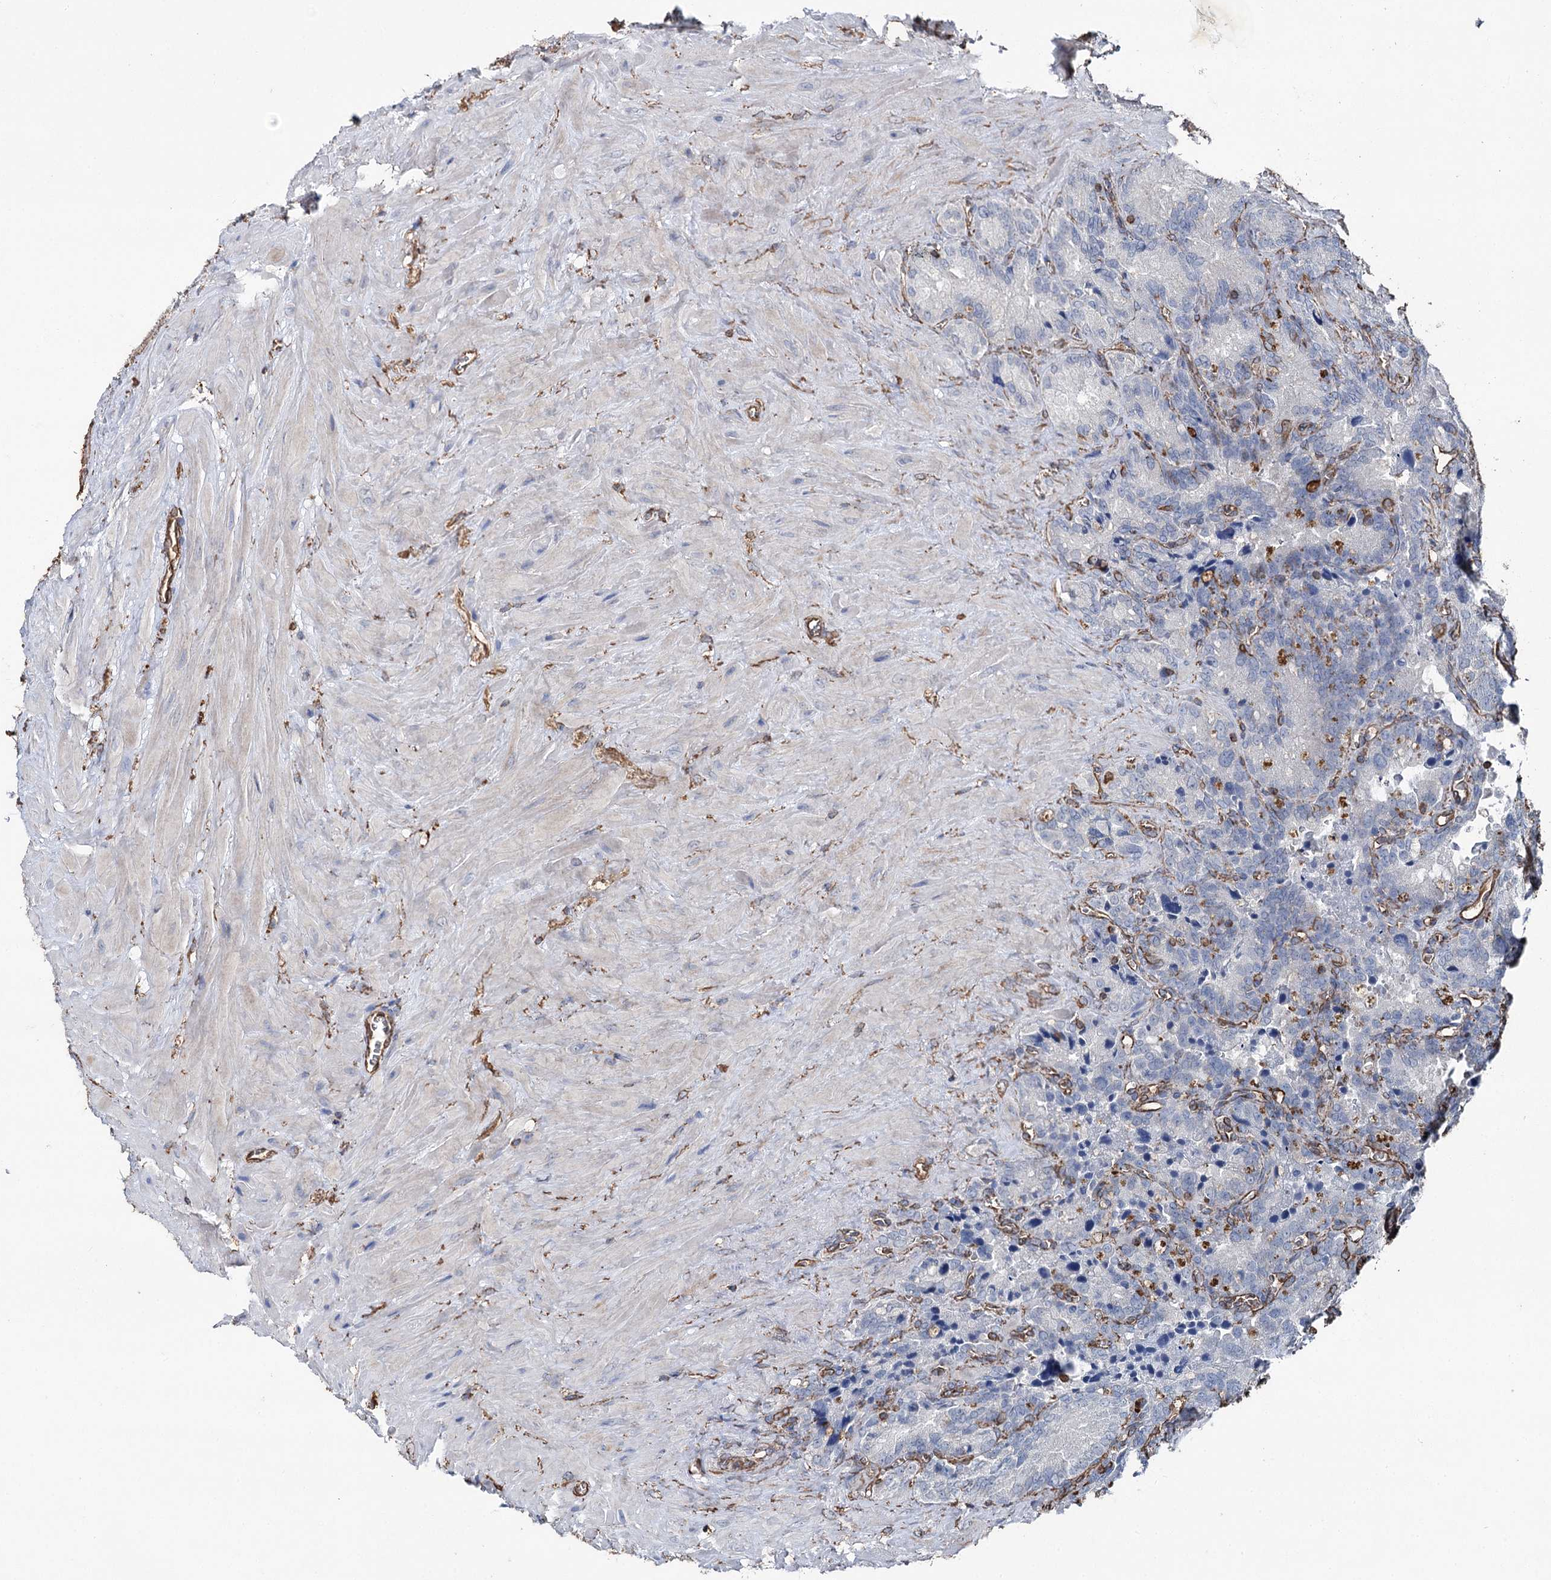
{"staining": {"intensity": "negative", "quantity": "none", "location": "none"}, "tissue": "seminal vesicle", "cell_type": "Glandular cells", "image_type": "normal", "snomed": [{"axis": "morphology", "description": "Normal tissue, NOS"}, {"axis": "topography", "description": "Seminal veicle"}], "caption": "Normal seminal vesicle was stained to show a protein in brown. There is no significant staining in glandular cells. (Immunohistochemistry, brightfield microscopy, high magnification).", "gene": "CLEC4M", "patient": {"sex": "male", "age": 62}}